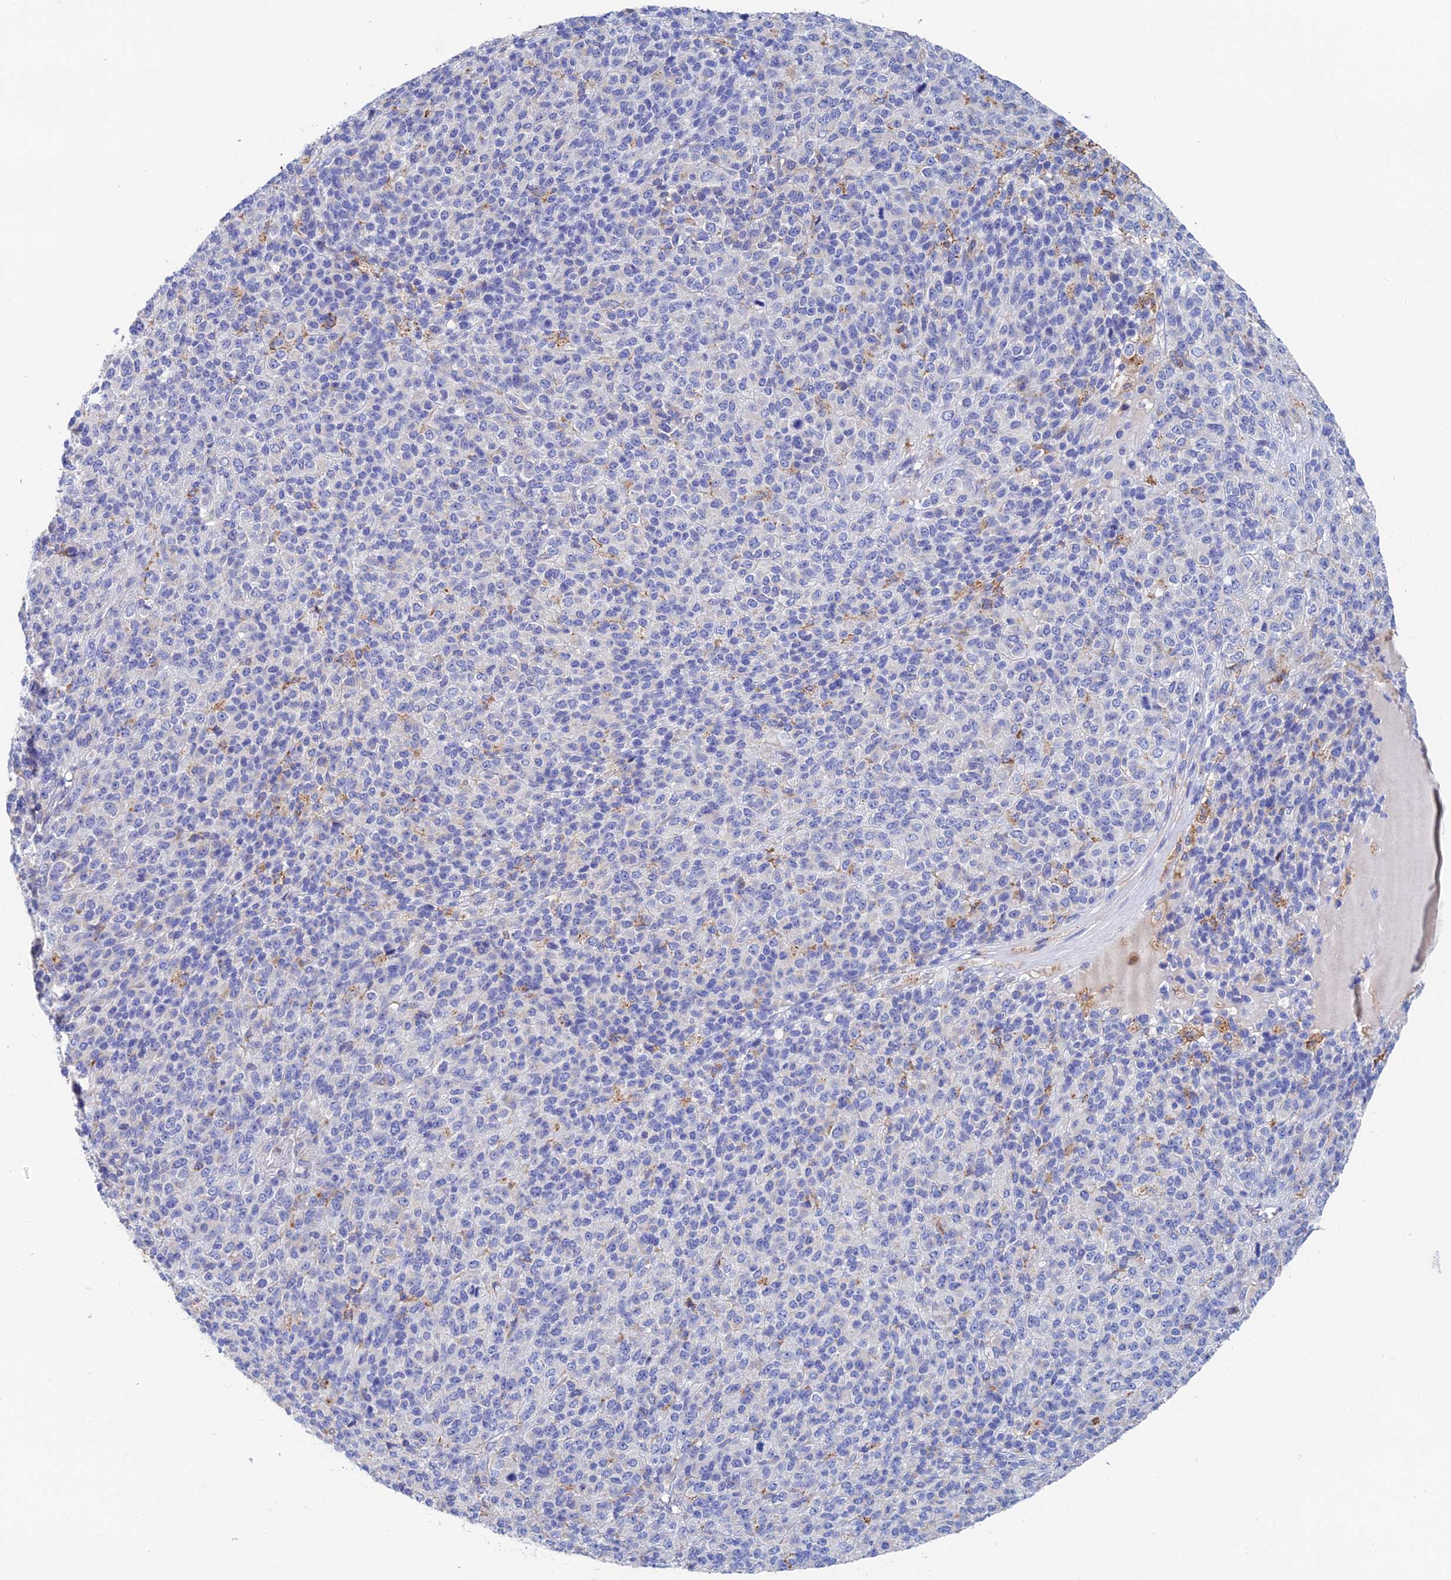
{"staining": {"intensity": "negative", "quantity": "none", "location": "none"}, "tissue": "melanoma", "cell_type": "Tumor cells", "image_type": "cancer", "snomed": [{"axis": "morphology", "description": "Malignant melanoma, Metastatic site"}, {"axis": "topography", "description": "Brain"}], "caption": "High power microscopy micrograph of an immunohistochemistry (IHC) image of malignant melanoma (metastatic site), revealing no significant staining in tumor cells. (DAB immunohistochemistry, high magnification).", "gene": "RPGRIP1L", "patient": {"sex": "female", "age": 56}}